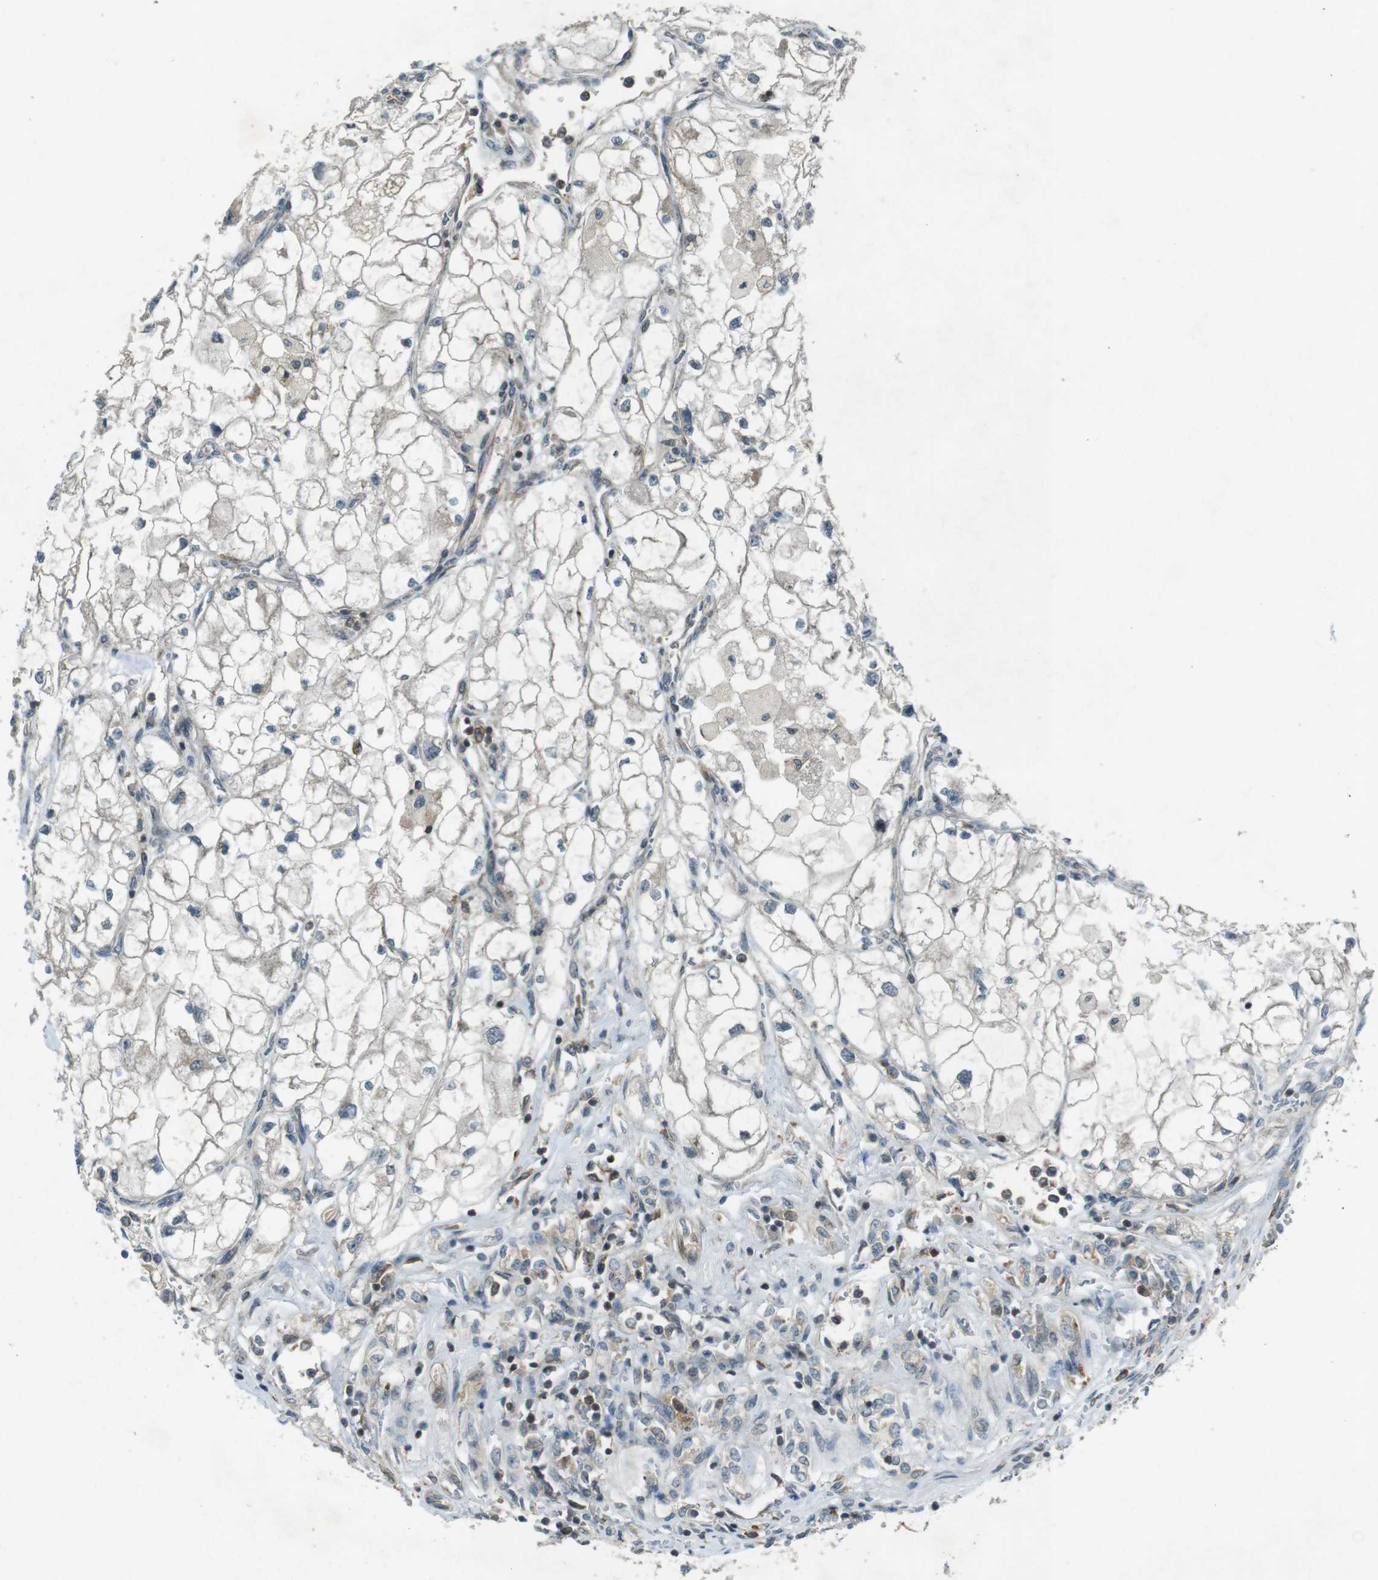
{"staining": {"intensity": "negative", "quantity": "none", "location": "none"}, "tissue": "renal cancer", "cell_type": "Tumor cells", "image_type": "cancer", "snomed": [{"axis": "morphology", "description": "Adenocarcinoma, NOS"}, {"axis": "topography", "description": "Kidney"}], "caption": "The image demonstrates no significant expression in tumor cells of renal cancer.", "gene": "ZYX", "patient": {"sex": "female", "age": 70}}